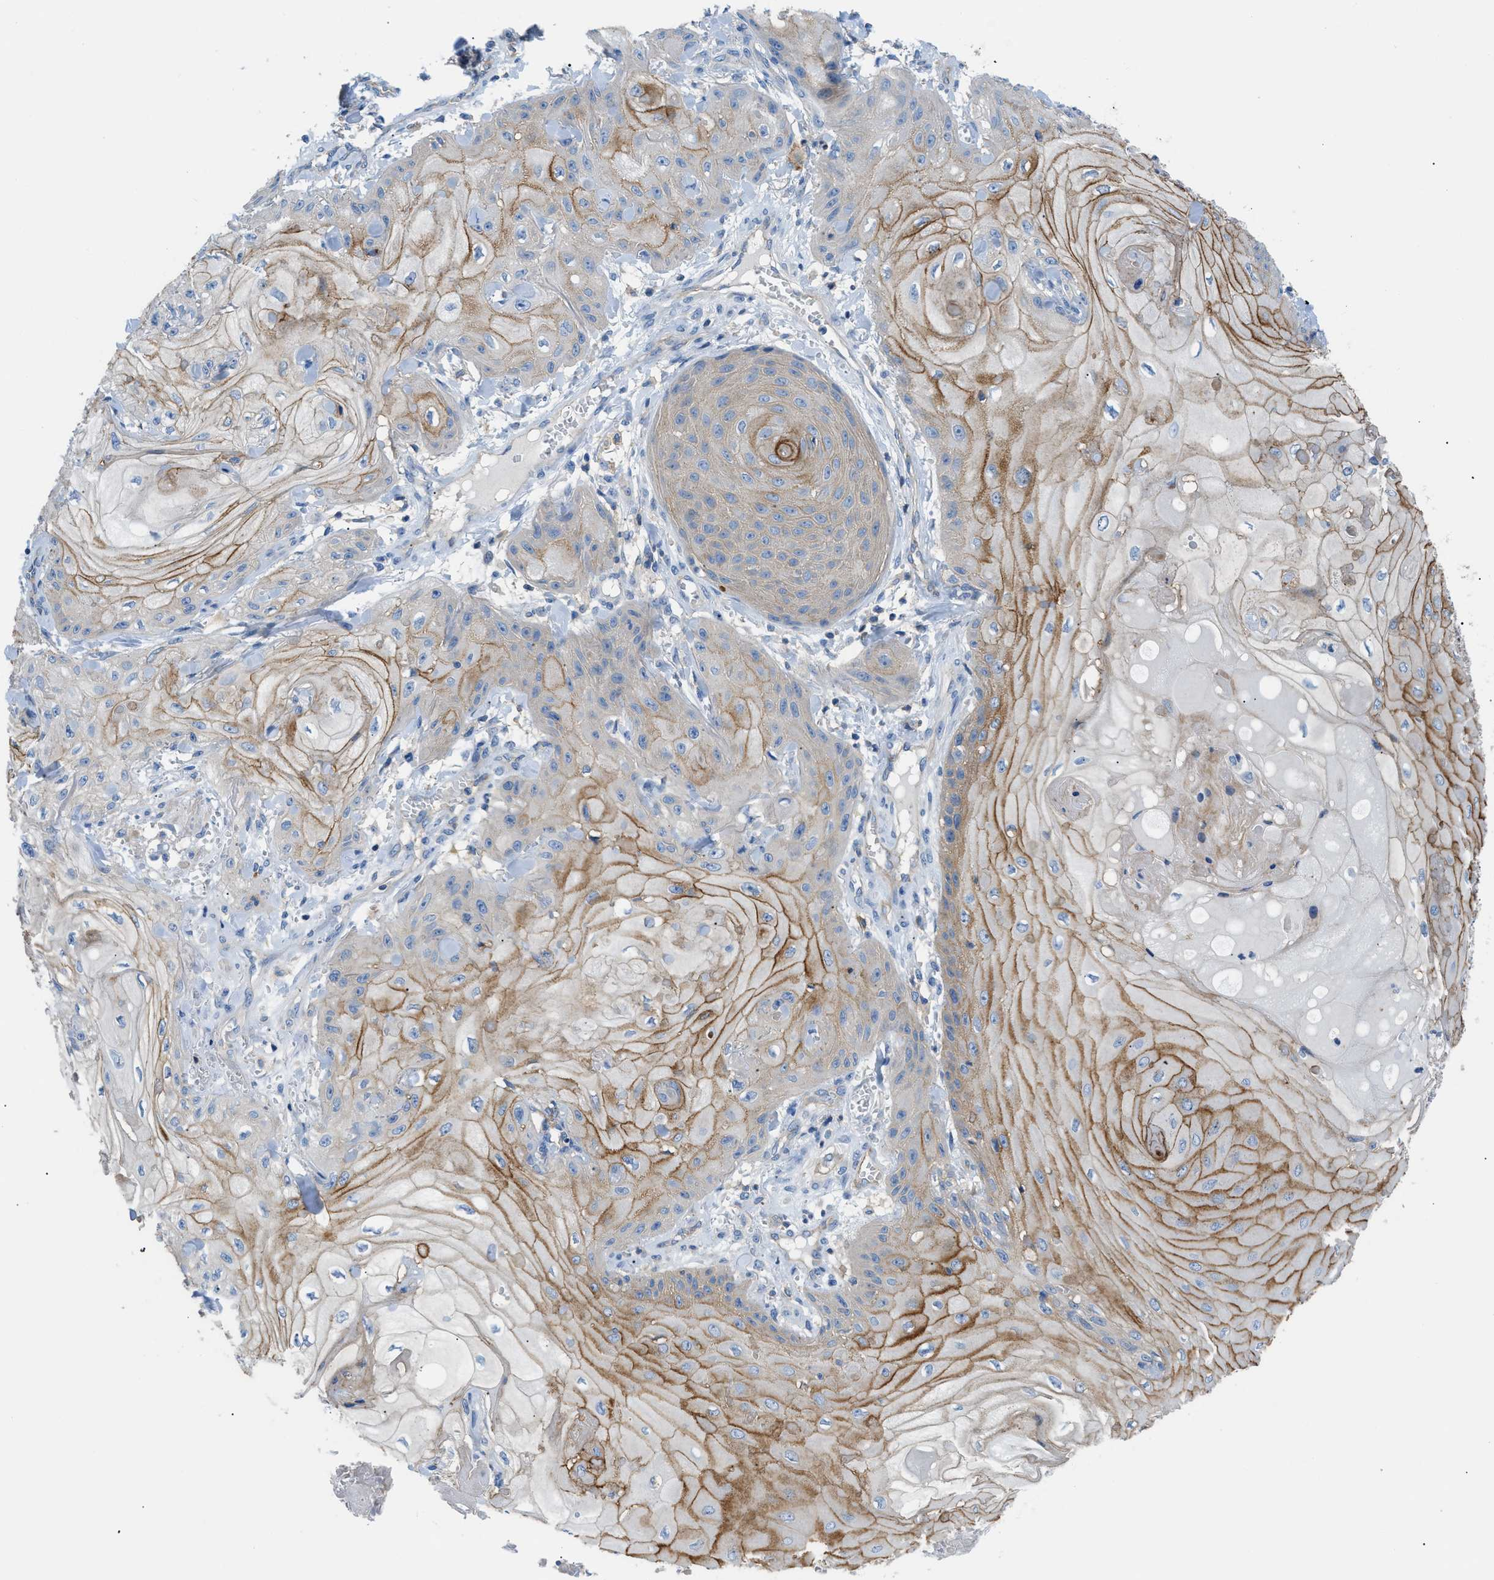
{"staining": {"intensity": "moderate", "quantity": ">75%", "location": "cytoplasmic/membranous"}, "tissue": "skin cancer", "cell_type": "Tumor cells", "image_type": "cancer", "snomed": [{"axis": "morphology", "description": "Squamous cell carcinoma, NOS"}, {"axis": "topography", "description": "Skin"}], "caption": "Squamous cell carcinoma (skin) stained for a protein (brown) exhibits moderate cytoplasmic/membranous positive positivity in about >75% of tumor cells.", "gene": "ORAI1", "patient": {"sex": "male", "age": 74}}